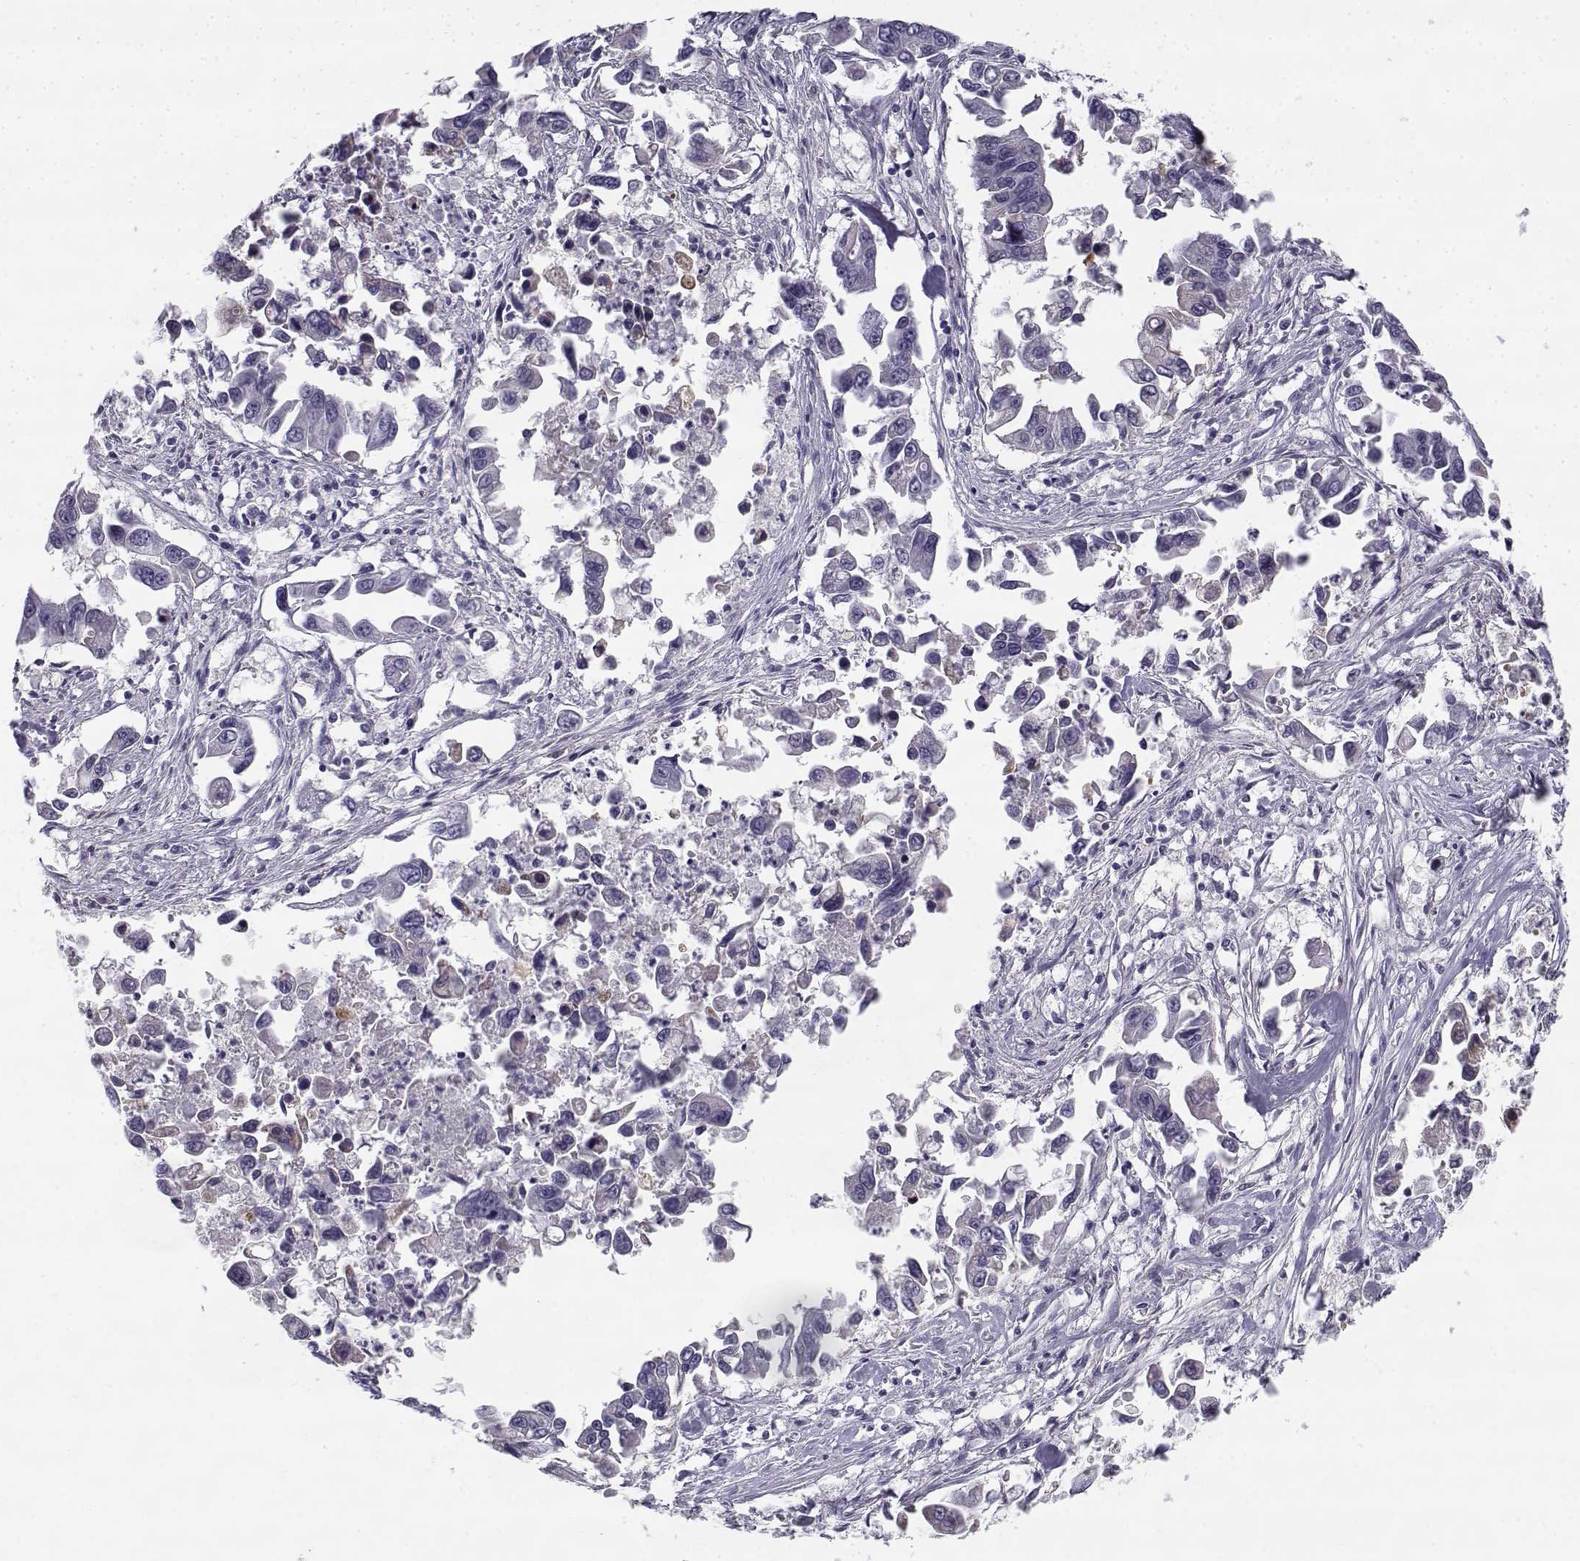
{"staining": {"intensity": "negative", "quantity": "none", "location": "none"}, "tissue": "pancreatic cancer", "cell_type": "Tumor cells", "image_type": "cancer", "snomed": [{"axis": "morphology", "description": "Adenocarcinoma, NOS"}, {"axis": "topography", "description": "Pancreas"}], "caption": "This is an immunohistochemistry (IHC) photomicrograph of human pancreatic cancer. There is no positivity in tumor cells.", "gene": "CREB3L3", "patient": {"sex": "female", "age": 83}}